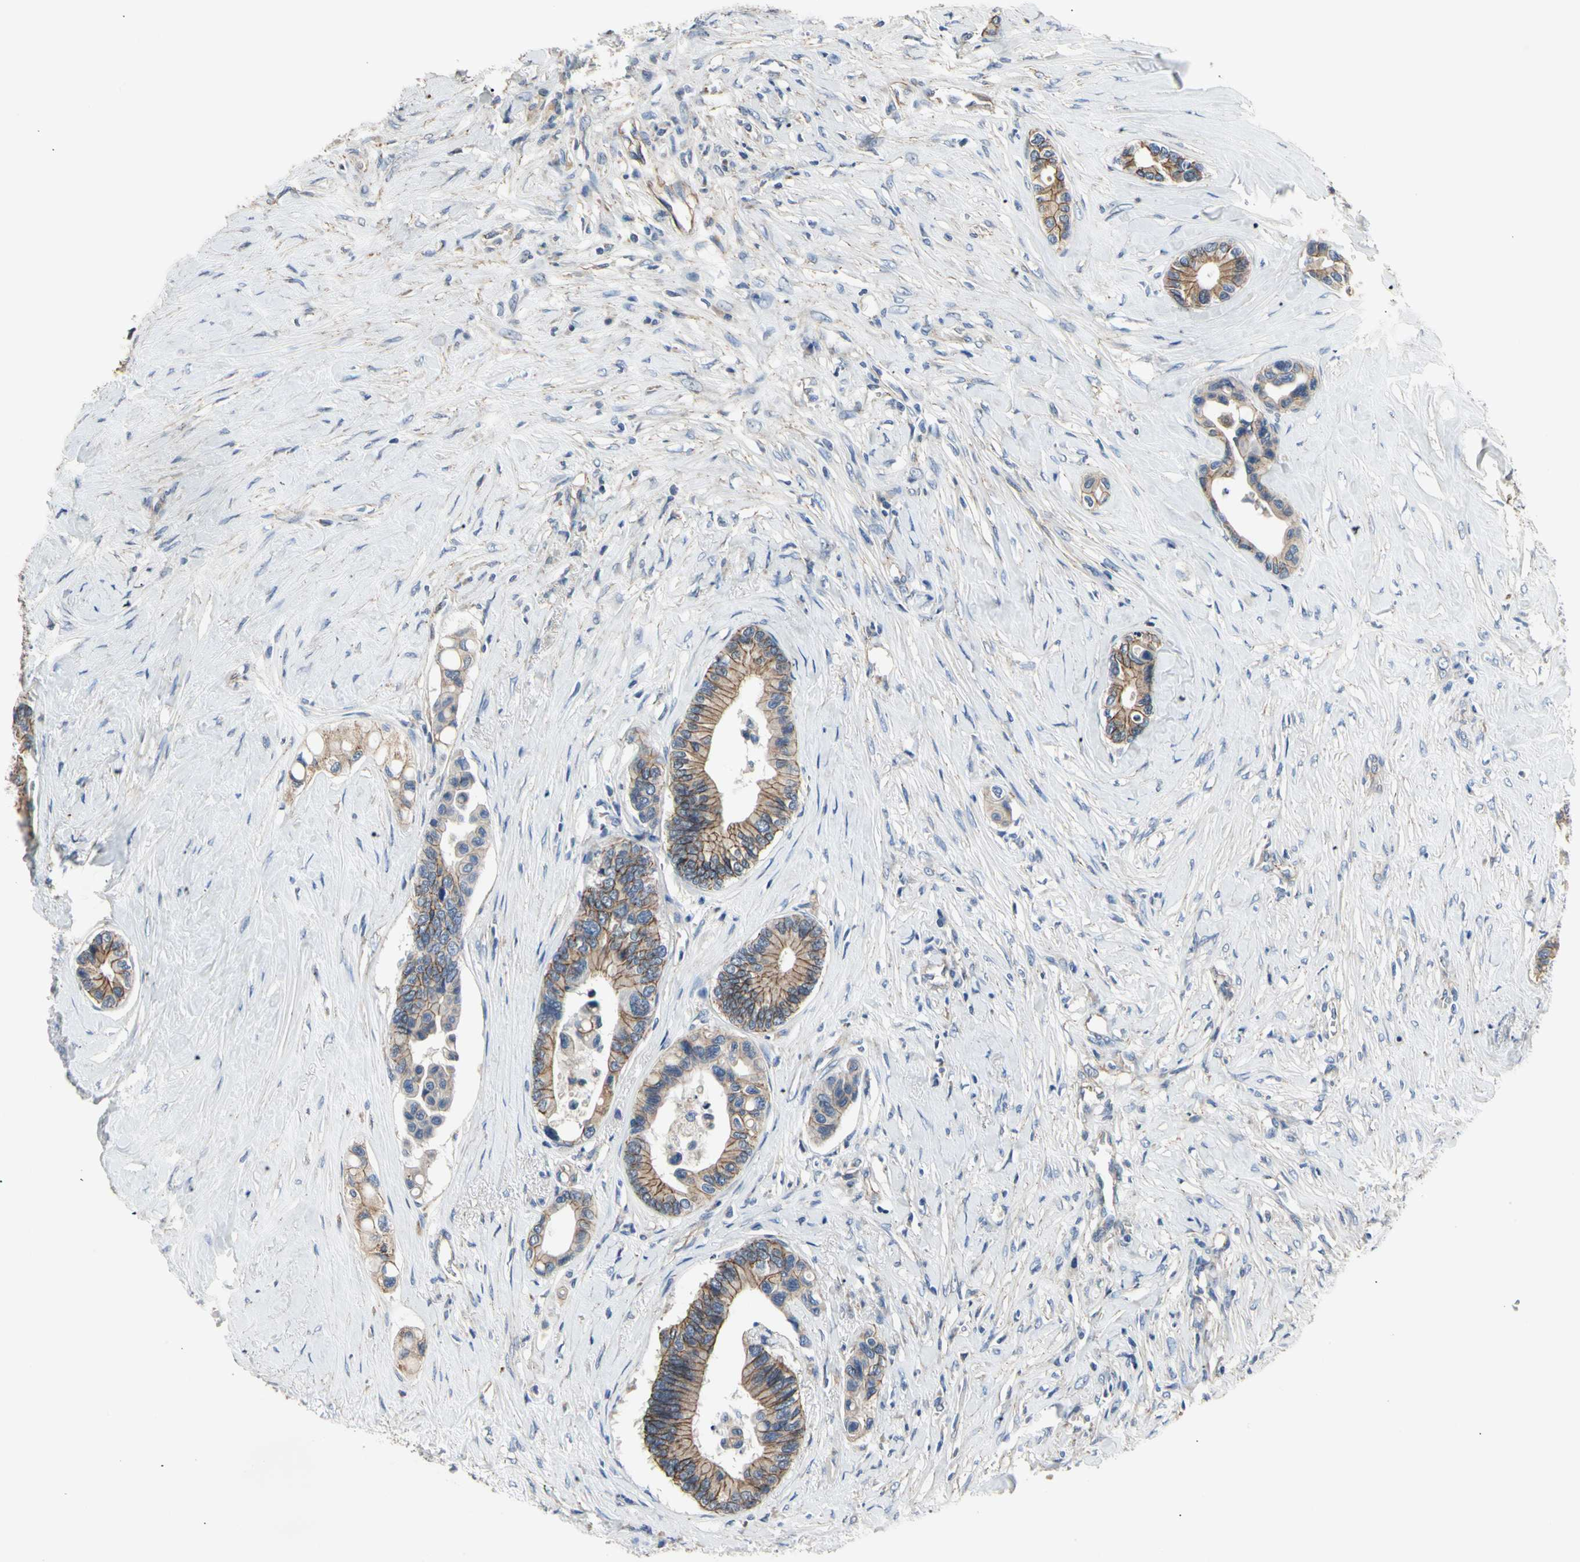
{"staining": {"intensity": "moderate", "quantity": ">75%", "location": "cytoplasmic/membranous"}, "tissue": "colorectal cancer", "cell_type": "Tumor cells", "image_type": "cancer", "snomed": [{"axis": "morphology", "description": "Normal tissue, NOS"}, {"axis": "morphology", "description": "Adenocarcinoma, NOS"}, {"axis": "topography", "description": "Colon"}], "caption": "This histopathology image reveals adenocarcinoma (colorectal) stained with immunohistochemistry to label a protein in brown. The cytoplasmic/membranous of tumor cells show moderate positivity for the protein. Nuclei are counter-stained blue.", "gene": "LGR6", "patient": {"sex": "male", "age": 82}}